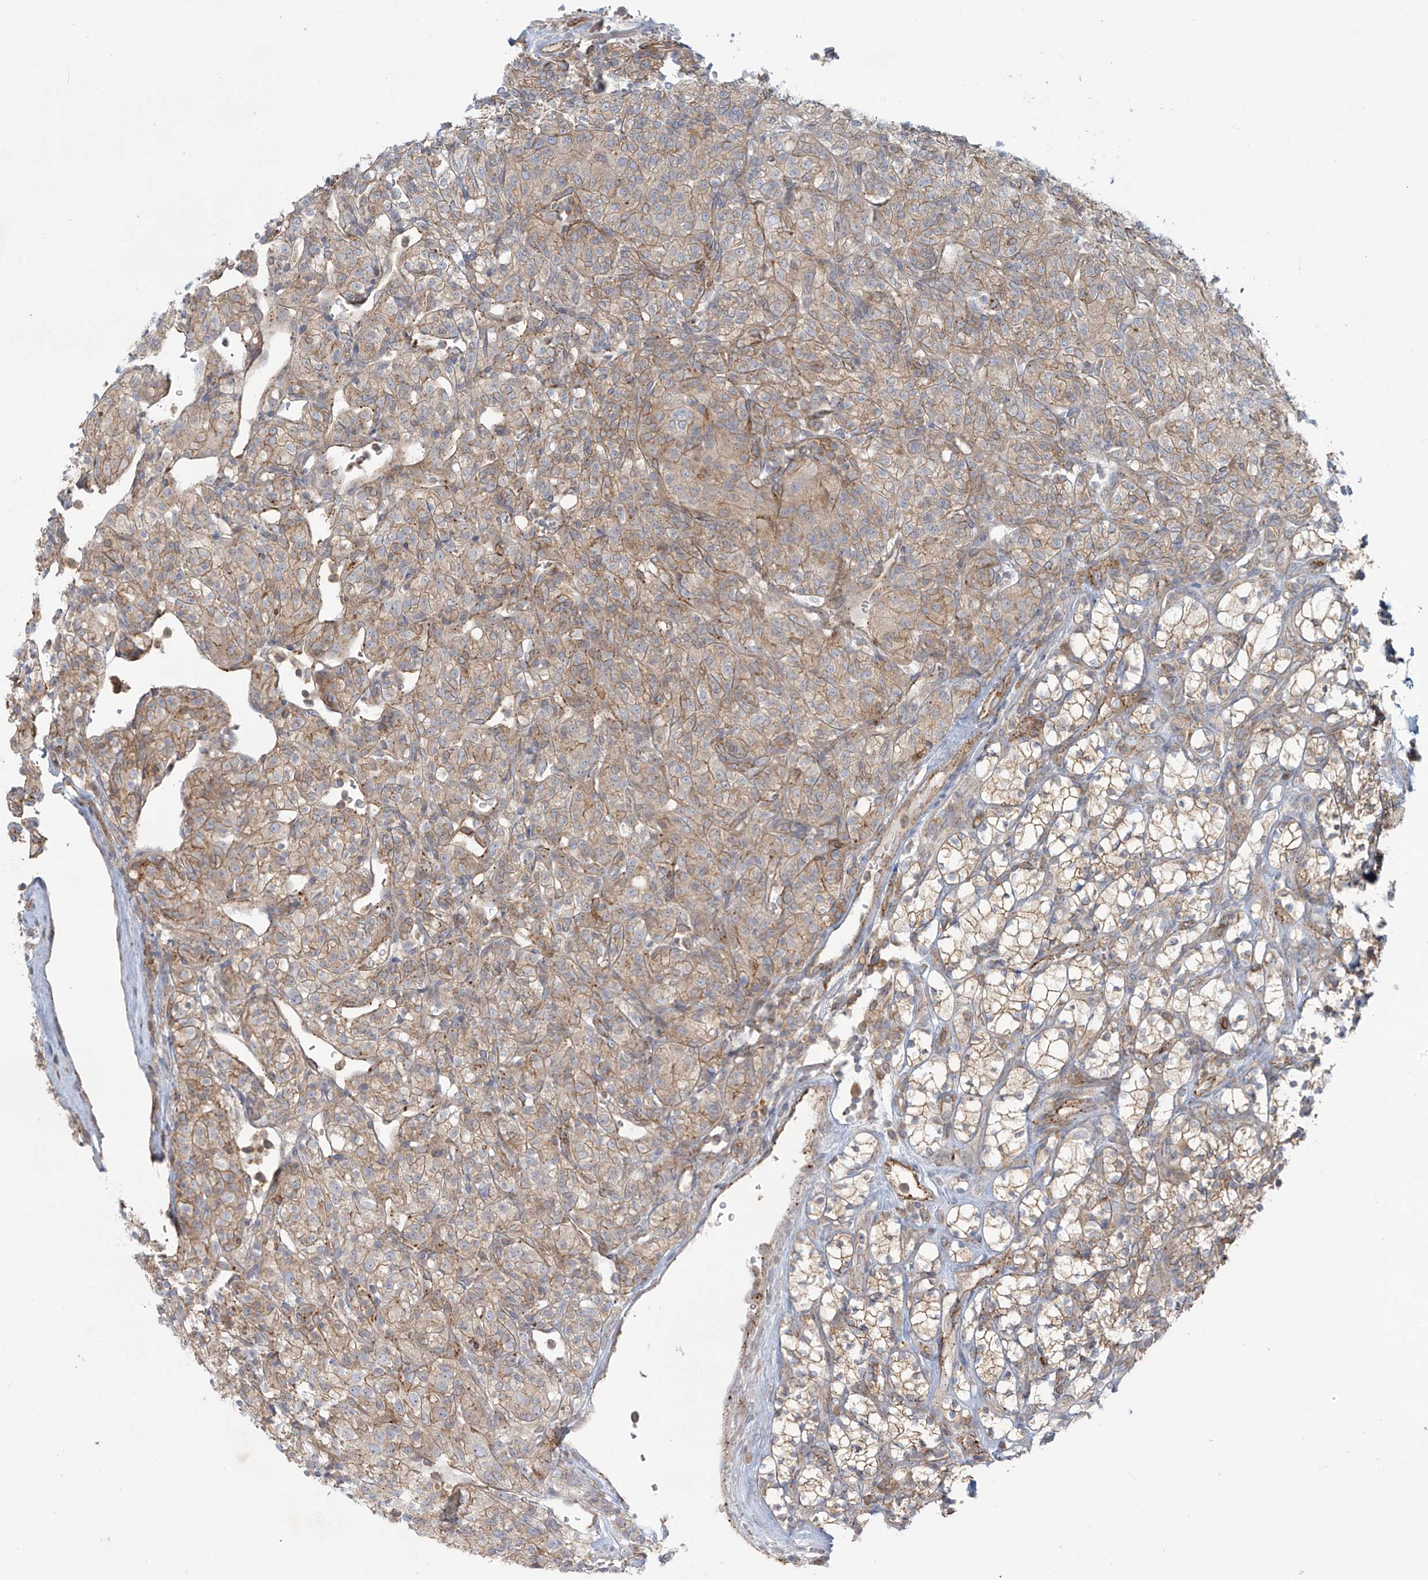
{"staining": {"intensity": "weak", "quantity": "25%-75%", "location": "cytoplasmic/membranous"}, "tissue": "renal cancer", "cell_type": "Tumor cells", "image_type": "cancer", "snomed": [{"axis": "morphology", "description": "Adenocarcinoma, NOS"}, {"axis": "topography", "description": "Kidney"}], "caption": "An IHC micrograph of neoplastic tissue is shown. Protein staining in brown shows weak cytoplasmic/membranous positivity in renal cancer within tumor cells. The protein is shown in brown color, while the nuclei are stained blue.", "gene": "LZTS3", "patient": {"sex": "male", "age": 77}}